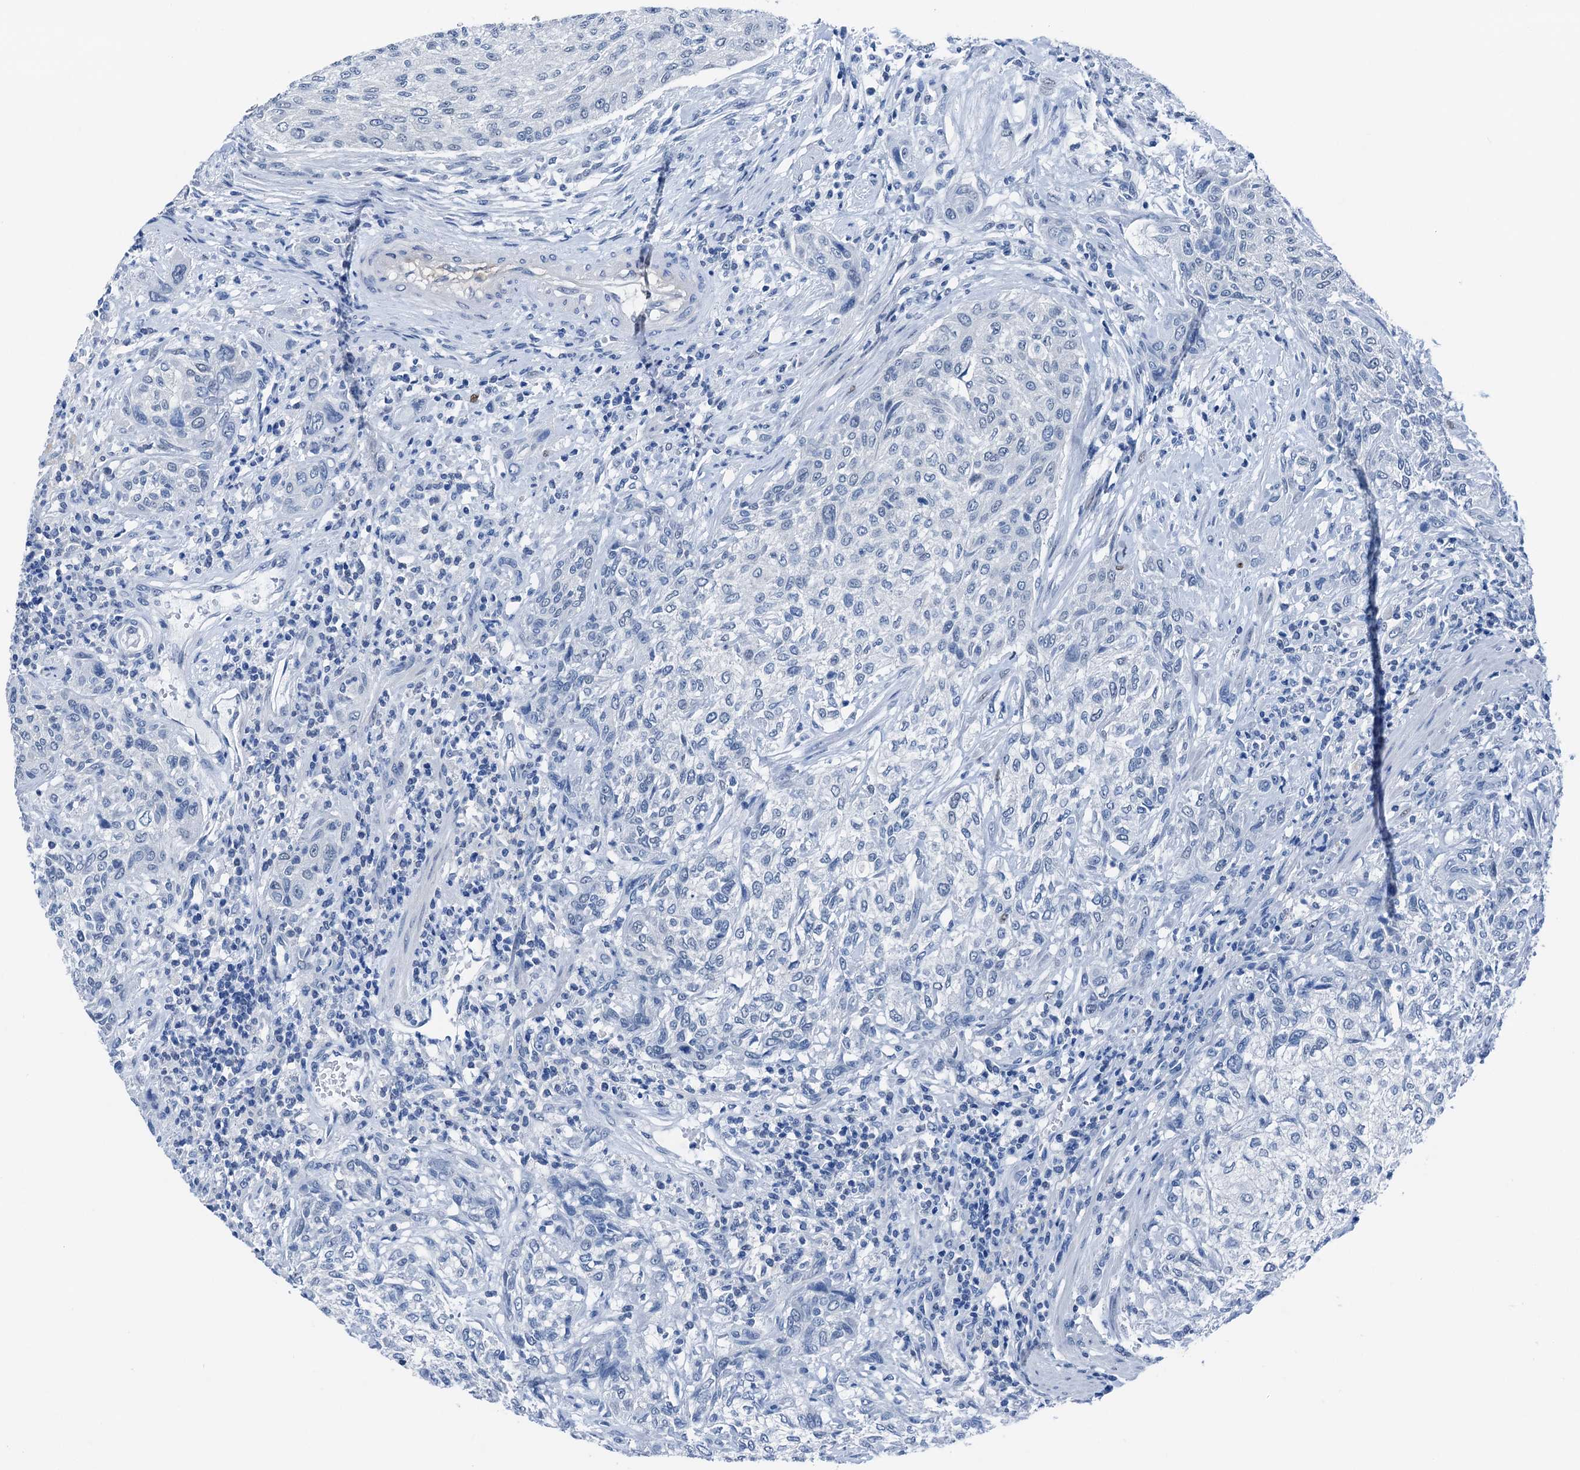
{"staining": {"intensity": "negative", "quantity": "none", "location": "none"}, "tissue": "urothelial cancer", "cell_type": "Tumor cells", "image_type": "cancer", "snomed": [{"axis": "morphology", "description": "Normal tissue, NOS"}, {"axis": "morphology", "description": "Urothelial carcinoma, NOS"}, {"axis": "topography", "description": "Urinary bladder"}, {"axis": "topography", "description": "Peripheral nerve tissue"}], "caption": "Transitional cell carcinoma stained for a protein using immunohistochemistry exhibits no expression tumor cells.", "gene": "CBLN3", "patient": {"sex": "male", "age": 35}}